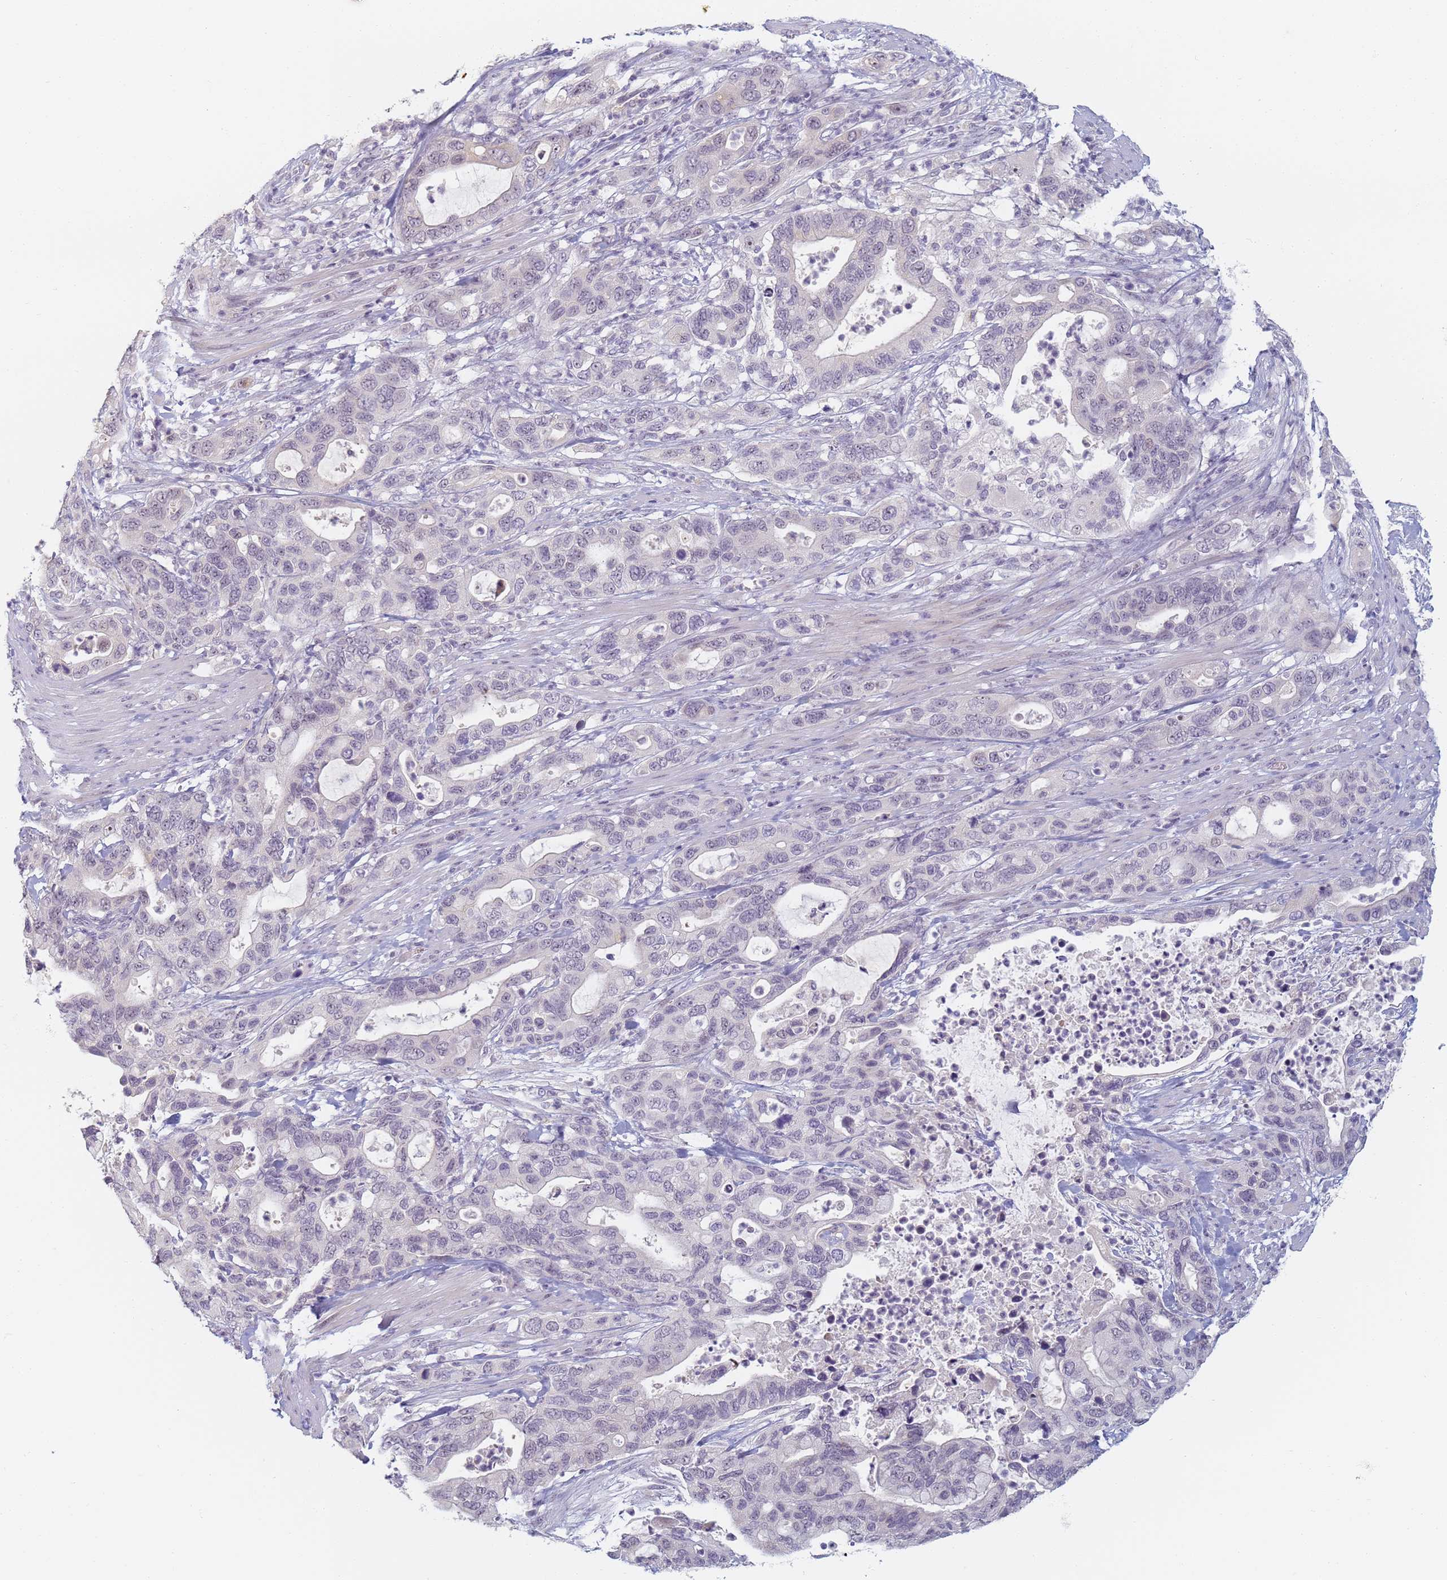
{"staining": {"intensity": "negative", "quantity": "none", "location": "none"}, "tissue": "pancreatic cancer", "cell_type": "Tumor cells", "image_type": "cancer", "snomed": [{"axis": "morphology", "description": "Adenocarcinoma, NOS"}, {"axis": "topography", "description": "Pancreas"}], "caption": "High magnification brightfield microscopy of pancreatic adenocarcinoma stained with DAB (3,3'-diaminobenzidine) (brown) and counterstained with hematoxylin (blue): tumor cells show no significant positivity.", "gene": "SLC38A9", "patient": {"sex": "female", "age": 71}}